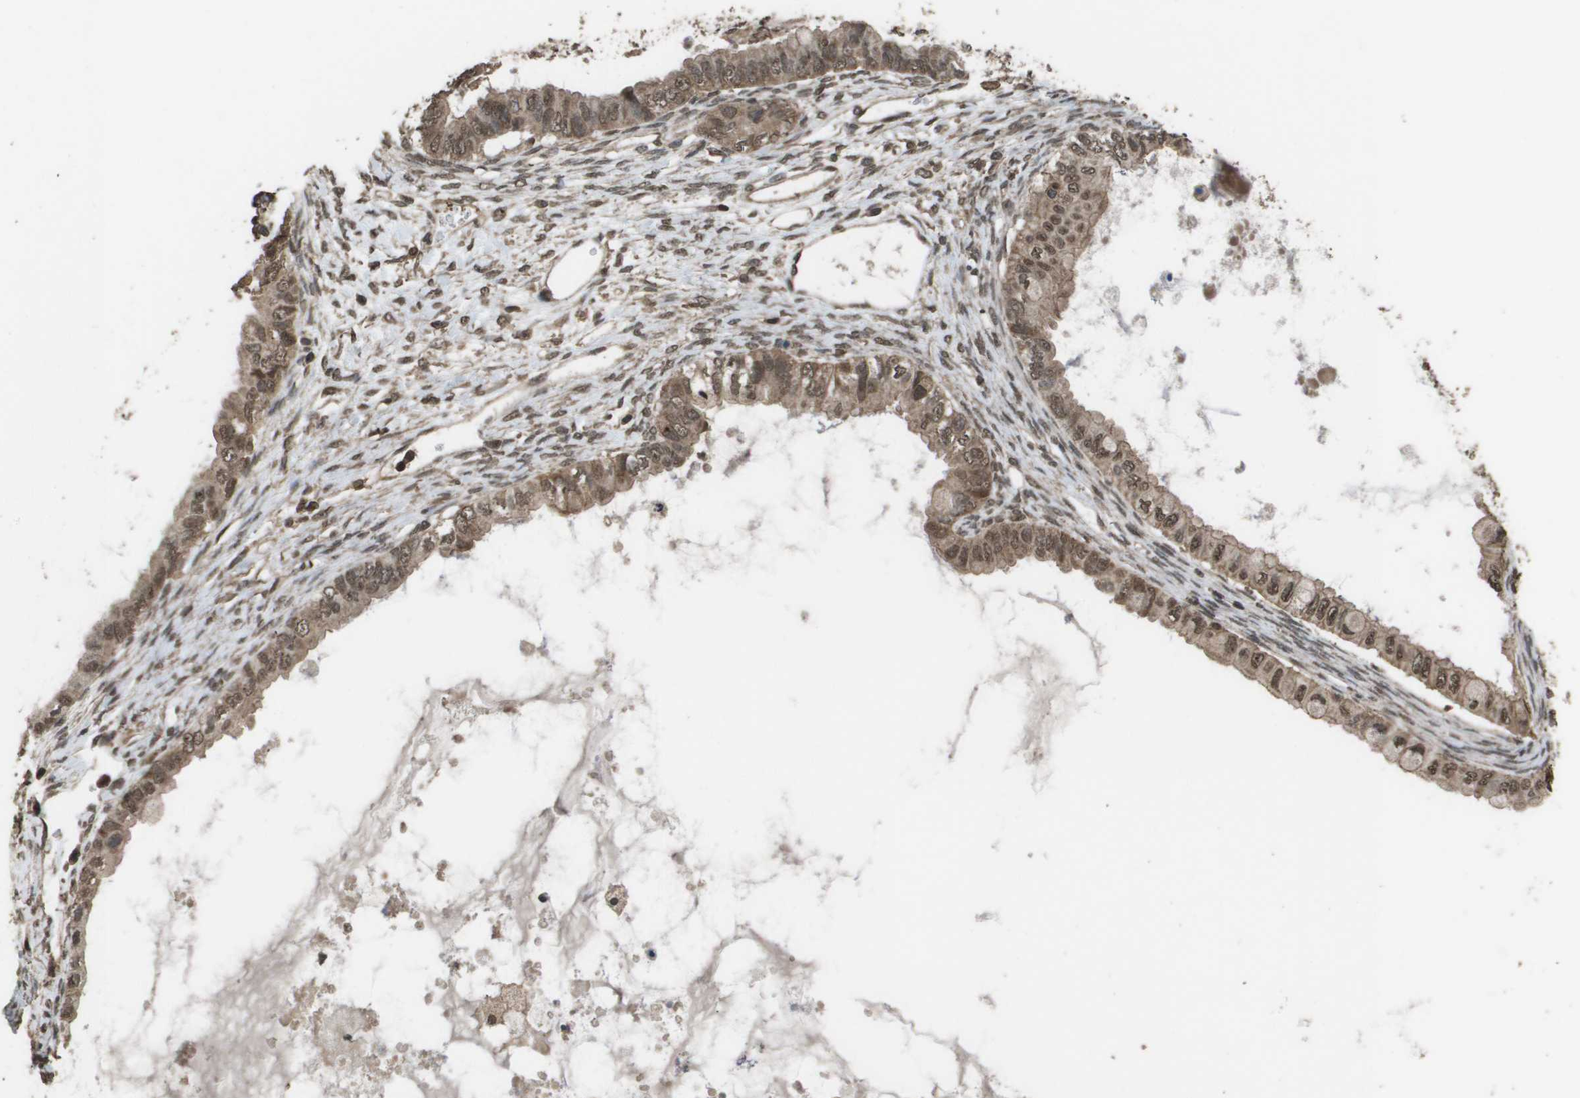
{"staining": {"intensity": "moderate", "quantity": ">75%", "location": "cytoplasmic/membranous,nuclear"}, "tissue": "ovarian cancer", "cell_type": "Tumor cells", "image_type": "cancer", "snomed": [{"axis": "morphology", "description": "Cystadenocarcinoma, mucinous, NOS"}, {"axis": "topography", "description": "Ovary"}], "caption": "Immunohistochemistry (IHC) image of human ovarian cancer stained for a protein (brown), which displays medium levels of moderate cytoplasmic/membranous and nuclear positivity in about >75% of tumor cells.", "gene": "AXIN2", "patient": {"sex": "female", "age": 80}}